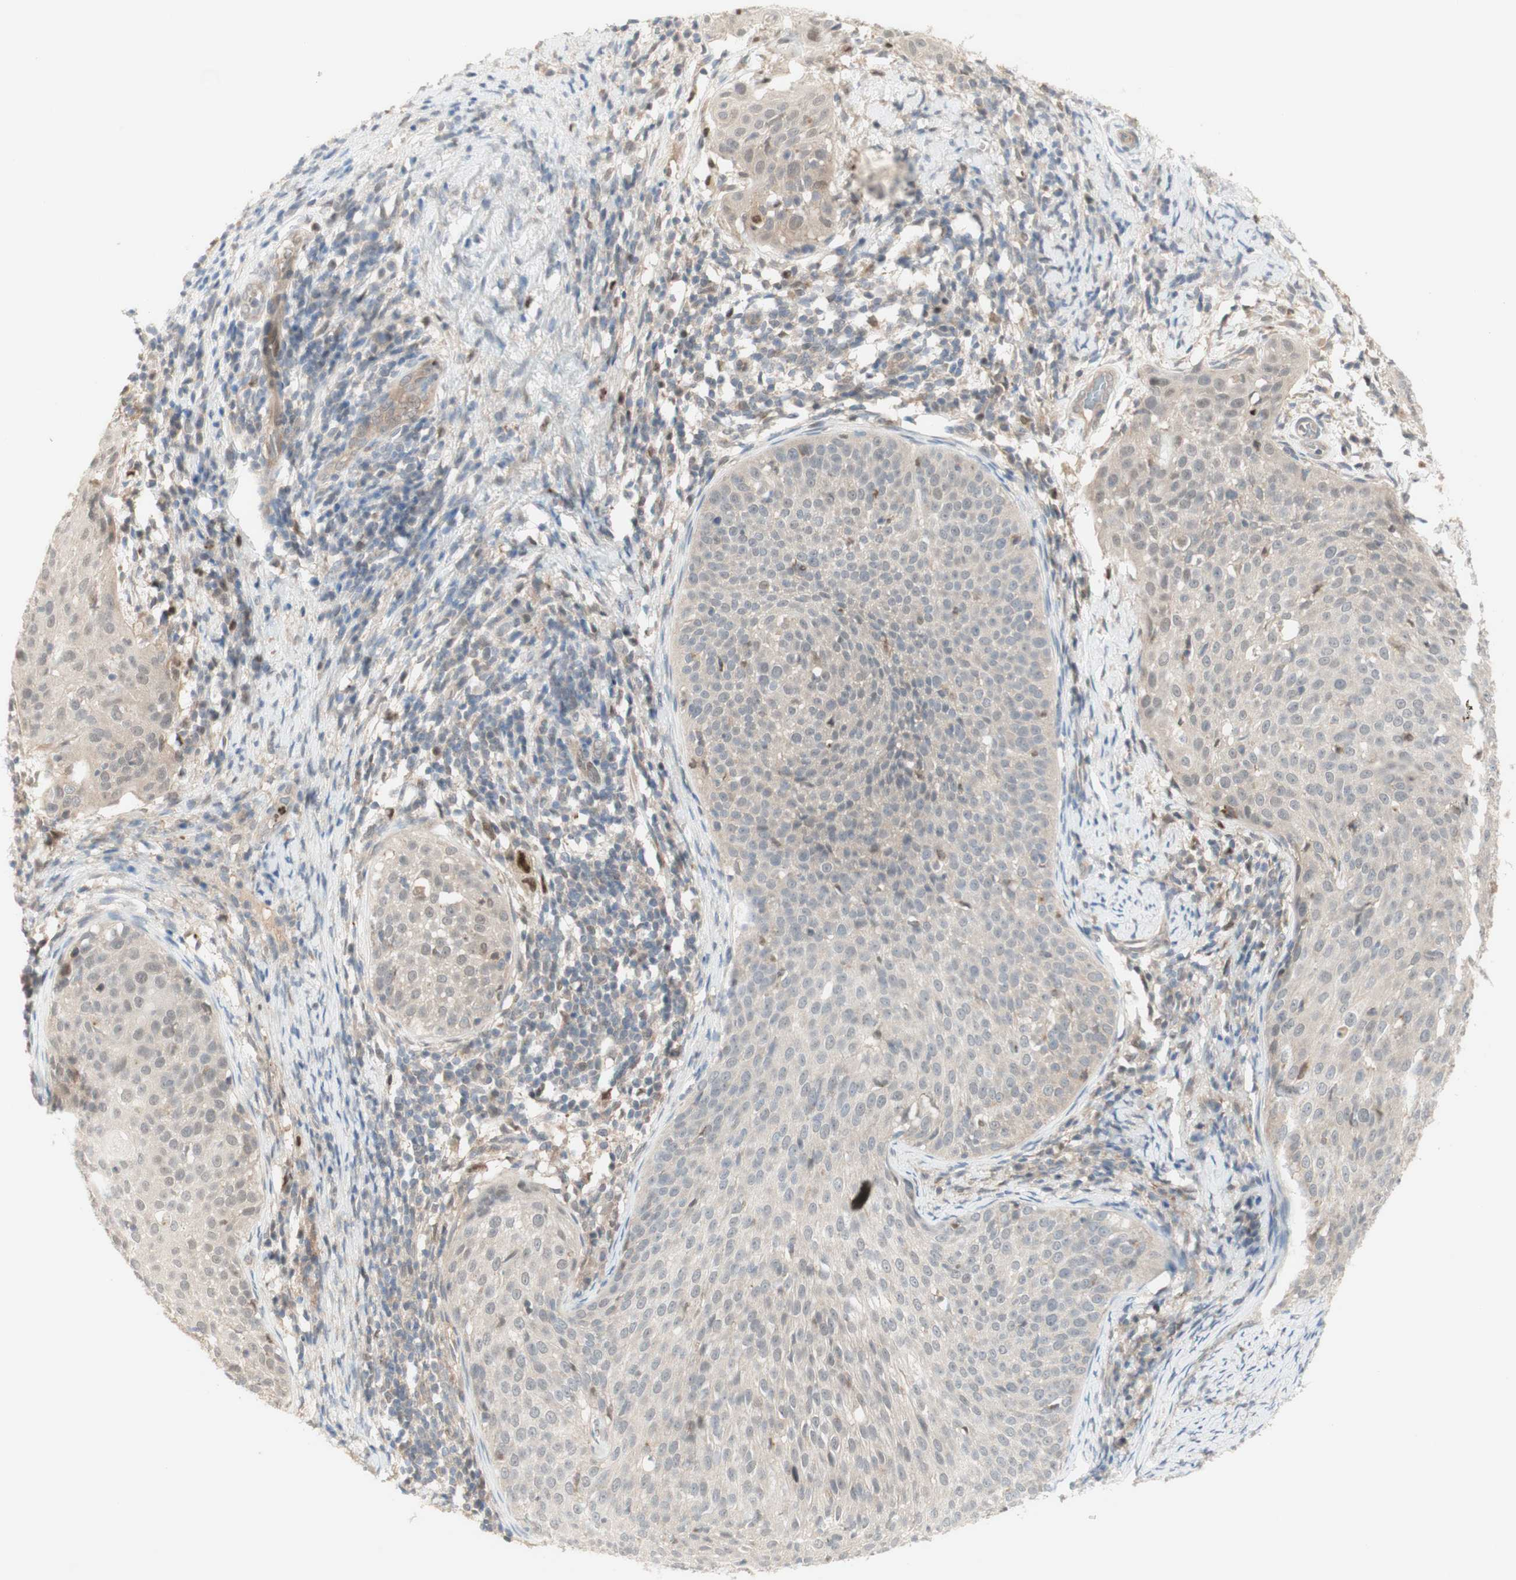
{"staining": {"intensity": "weak", "quantity": "<25%", "location": "cytoplasmic/membranous,nuclear"}, "tissue": "cervical cancer", "cell_type": "Tumor cells", "image_type": "cancer", "snomed": [{"axis": "morphology", "description": "Squamous cell carcinoma, NOS"}, {"axis": "topography", "description": "Cervix"}], "caption": "Immunohistochemistry image of human squamous cell carcinoma (cervical) stained for a protein (brown), which displays no staining in tumor cells. (Immunohistochemistry (ihc), brightfield microscopy, high magnification).", "gene": "RFNG", "patient": {"sex": "female", "age": 51}}